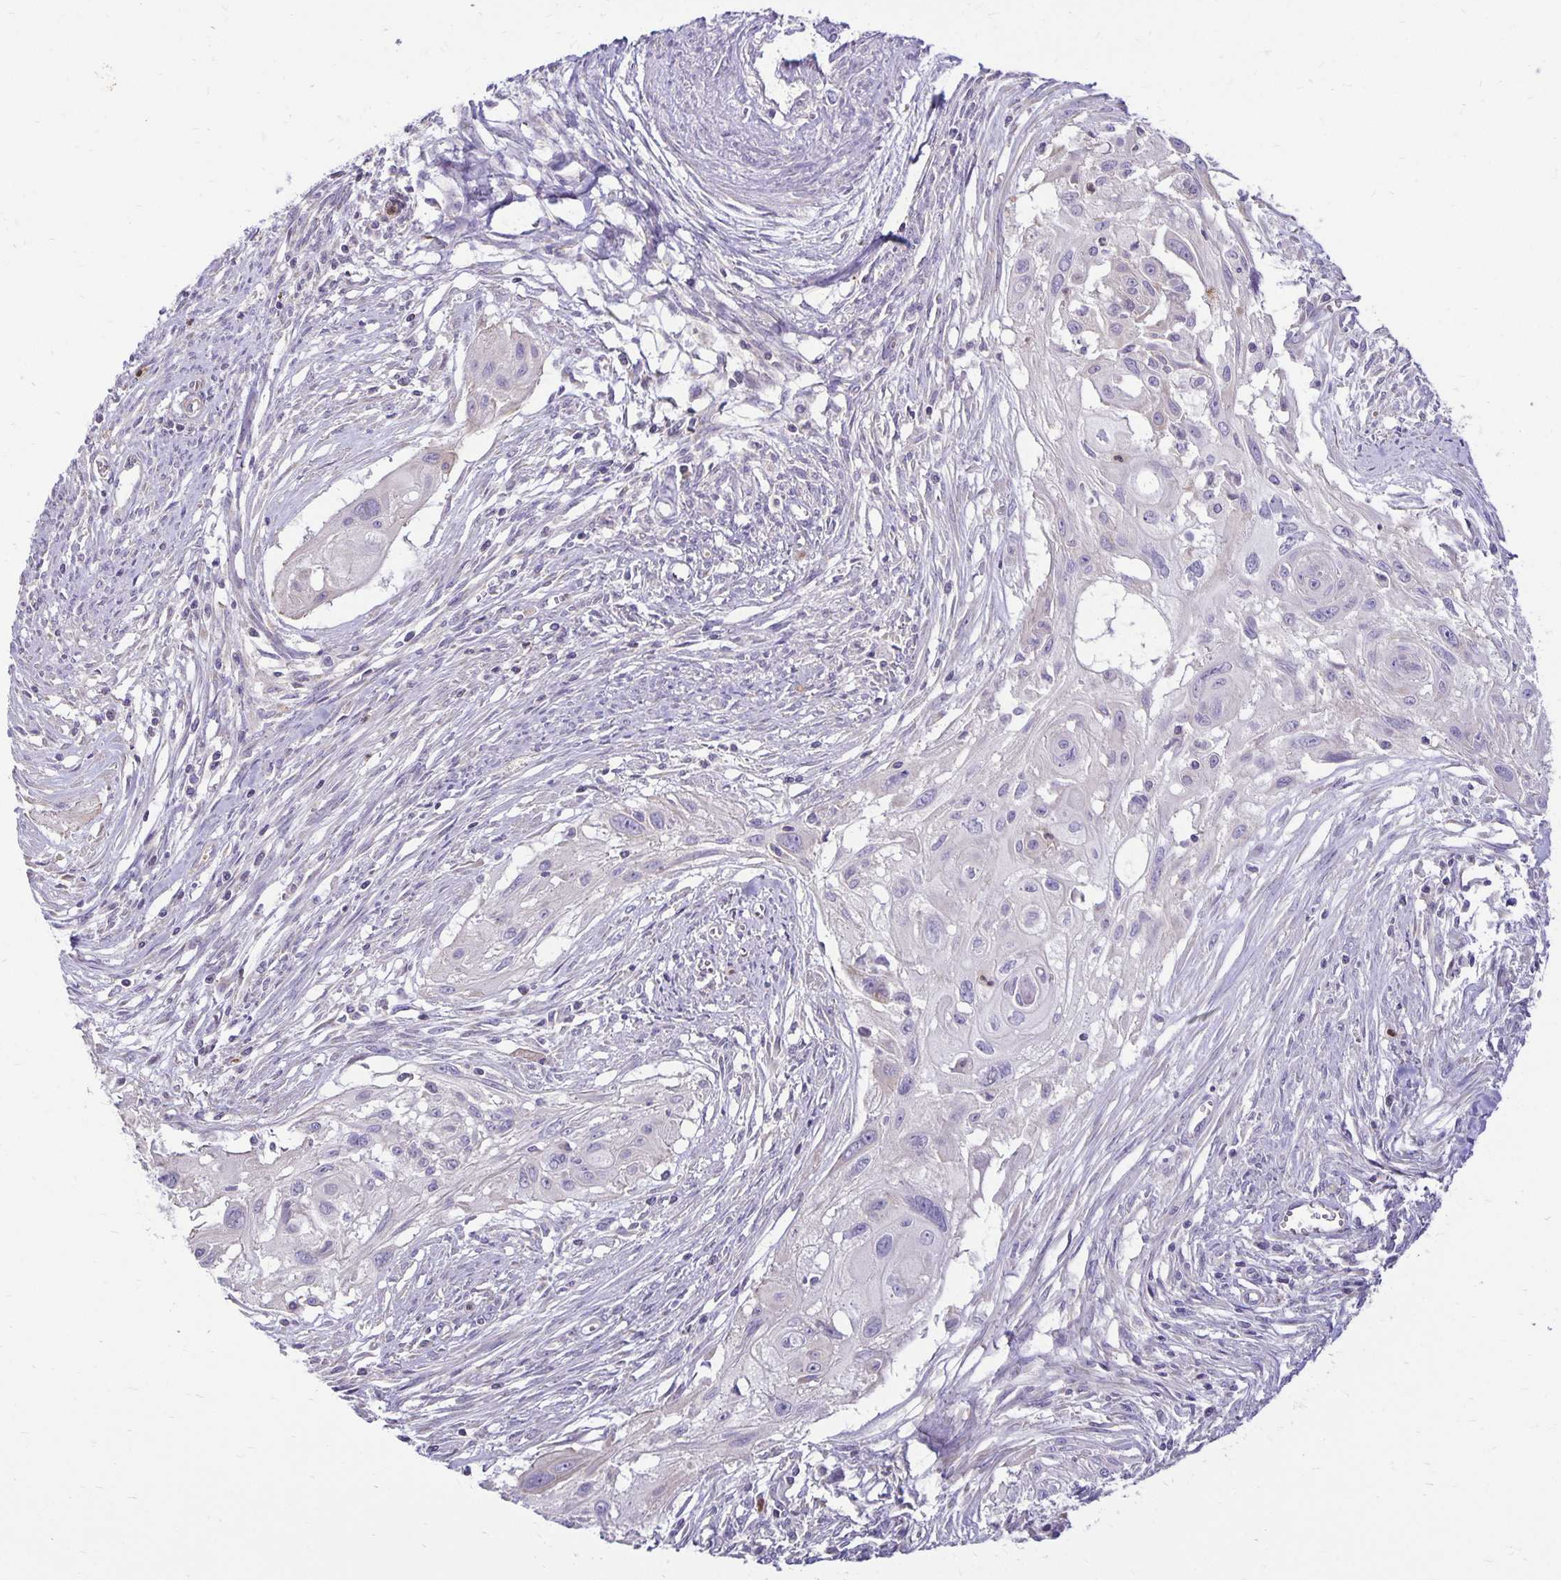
{"staining": {"intensity": "negative", "quantity": "none", "location": "none"}, "tissue": "cervical cancer", "cell_type": "Tumor cells", "image_type": "cancer", "snomed": [{"axis": "morphology", "description": "Squamous cell carcinoma, NOS"}, {"axis": "topography", "description": "Cervix"}], "caption": "IHC micrograph of cervical squamous cell carcinoma stained for a protein (brown), which reveals no positivity in tumor cells.", "gene": "FN3K", "patient": {"sex": "female", "age": 49}}